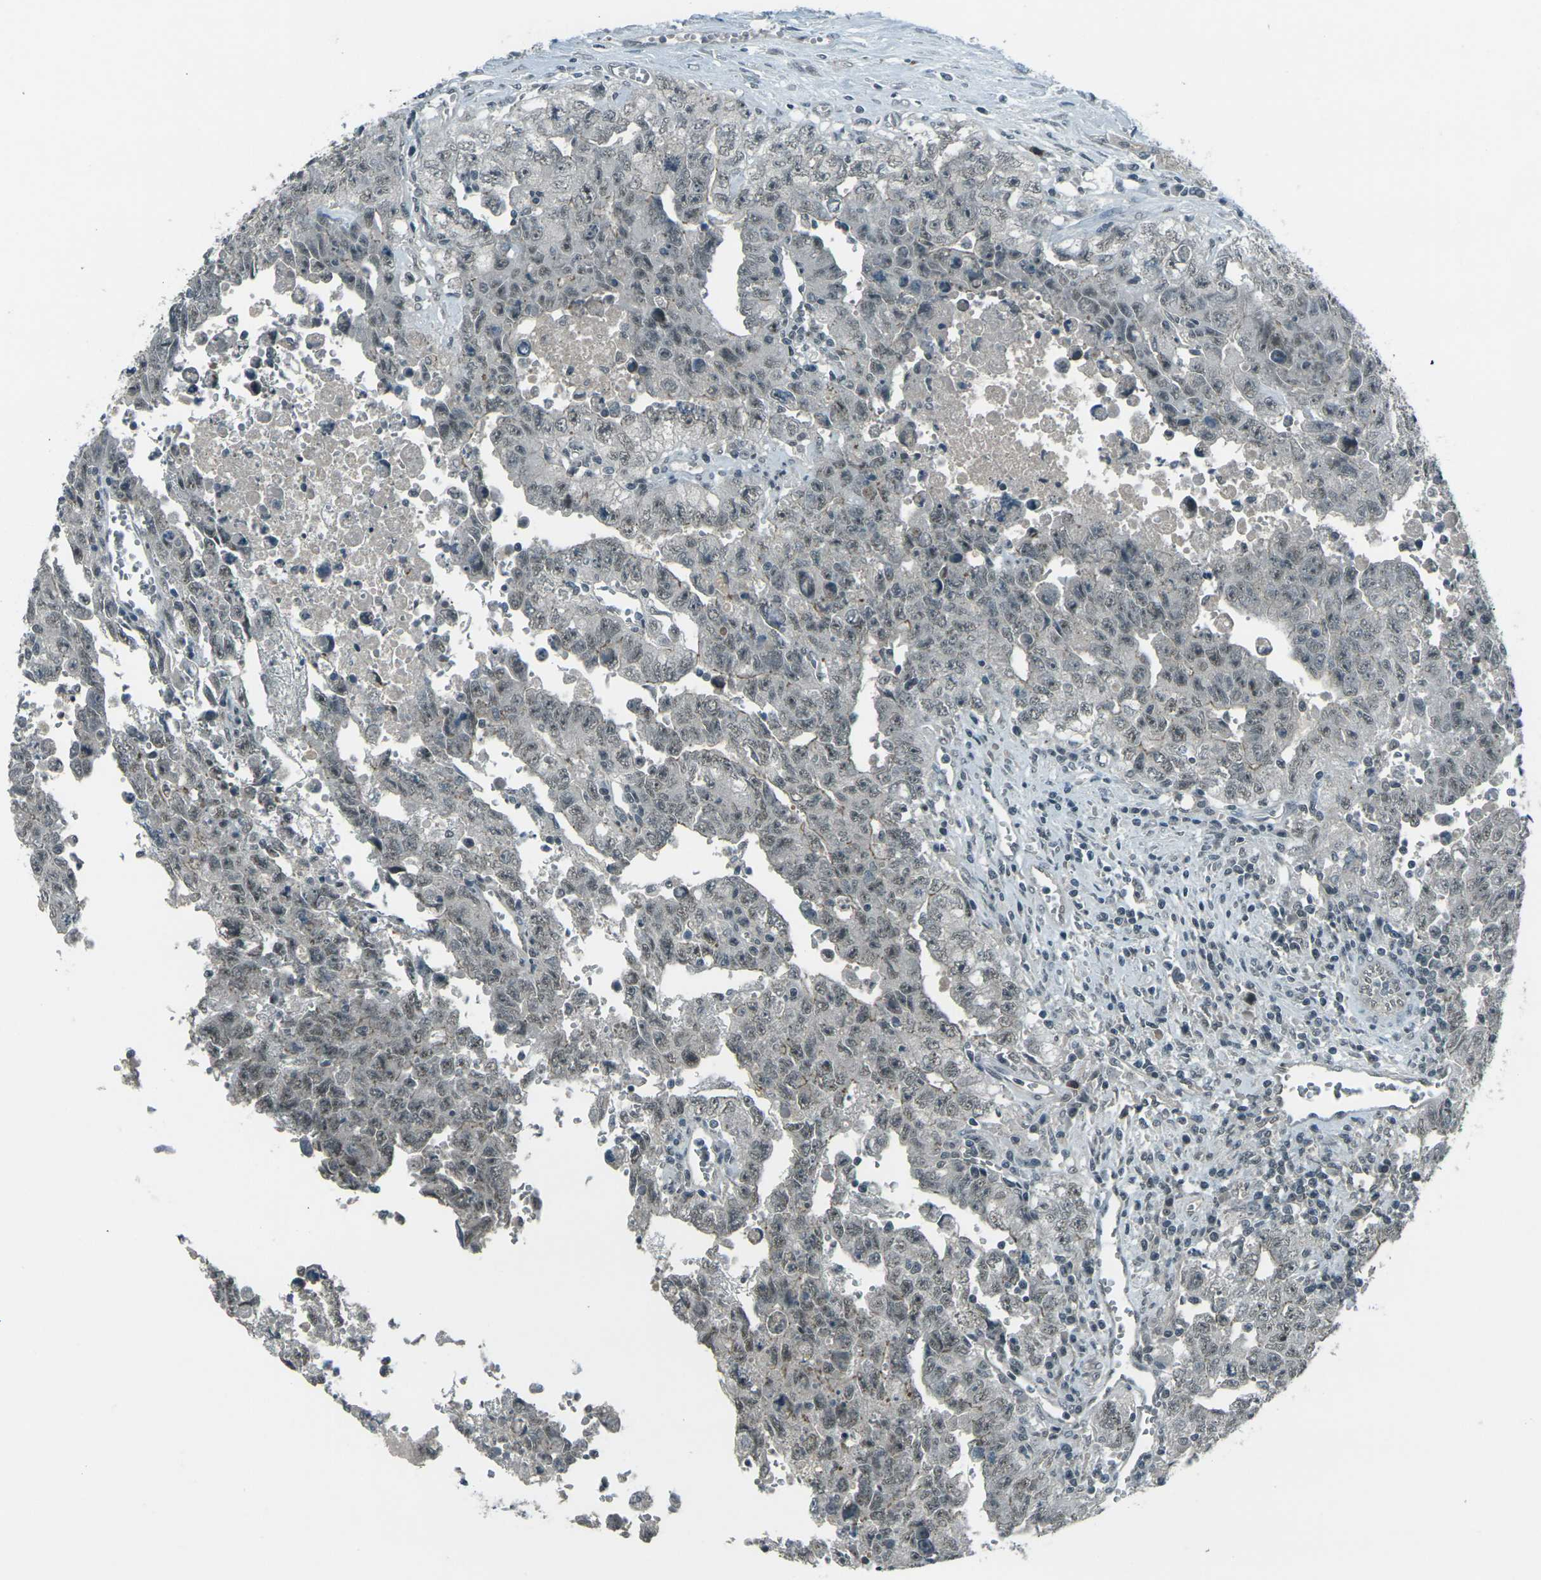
{"staining": {"intensity": "weak", "quantity": "<25%", "location": "nuclear"}, "tissue": "testis cancer", "cell_type": "Tumor cells", "image_type": "cancer", "snomed": [{"axis": "morphology", "description": "Carcinoma, Embryonal, NOS"}, {"axis": "topography", "description": "Testis"}], "caption": "Tumor cells are negative for brown protein staining in embryonal carcinoma (testis). The staining is performed using DAB brown chromogen with nuclei counter-stained in using hematoxylin.", "gene": "GPR19", "patient": {"sex": "male", "age": 28}}